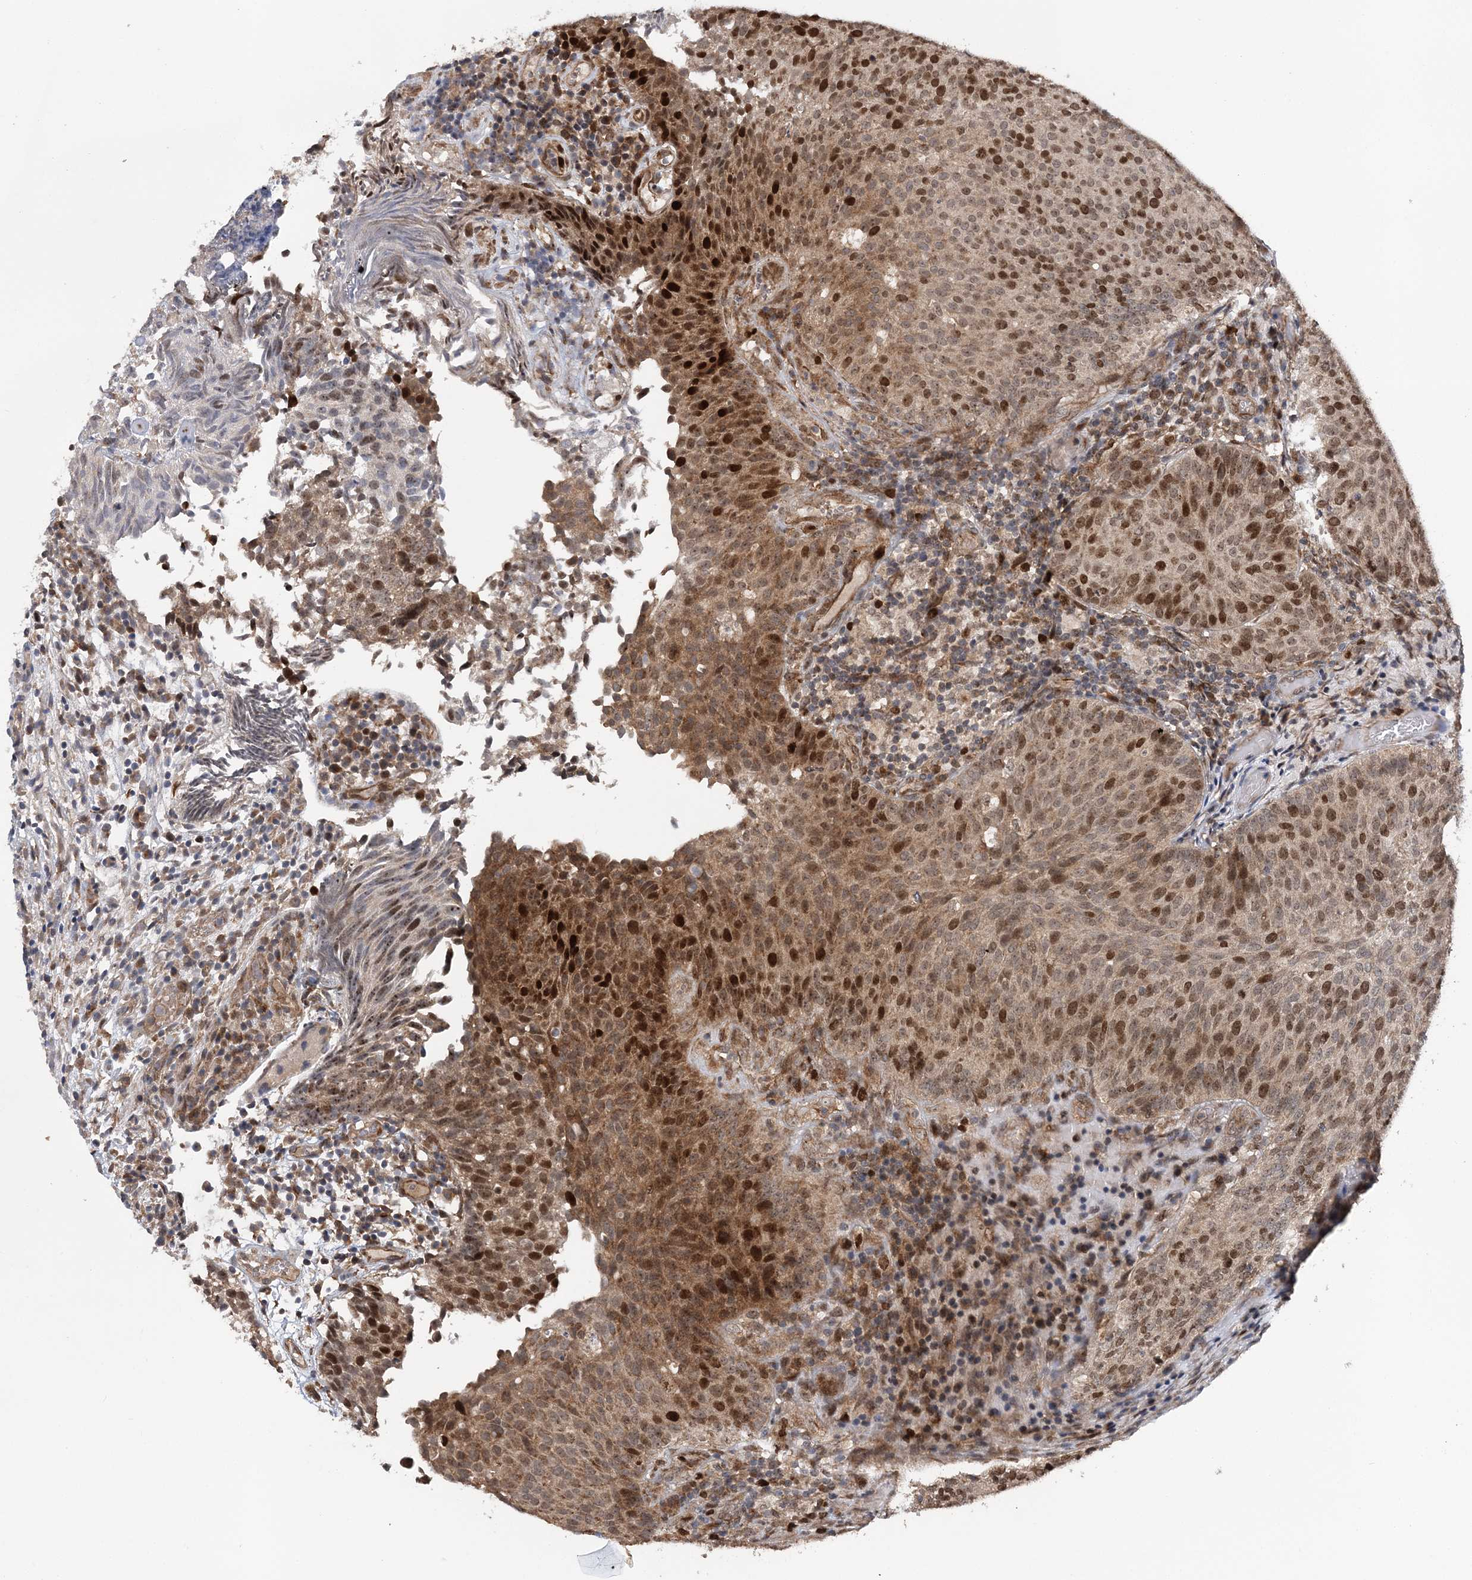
{"staining": {"intensity": "strong", "quantity": ">75%", "location": "cytoplasmic/membranous,nuclear"}, "tissue": "urothelial cancer", "cell_type": "Tumor cells", "image_type": "cancer", "snomed": [{"axis": "morphology", "description": "Urothelial carcinoma, Low grade"}, {"axis": "topography", "description": "Urinary bladder"}], "caption": "This histopathology image reveals IHC staining of low-grade urothelial carcinoma, with high strong cytoplasmic/membranous and nuclear positivity in about >75% of tumor cells.", "gene": "KIF4A", "patient": {"sex": "male", "age": 86}}